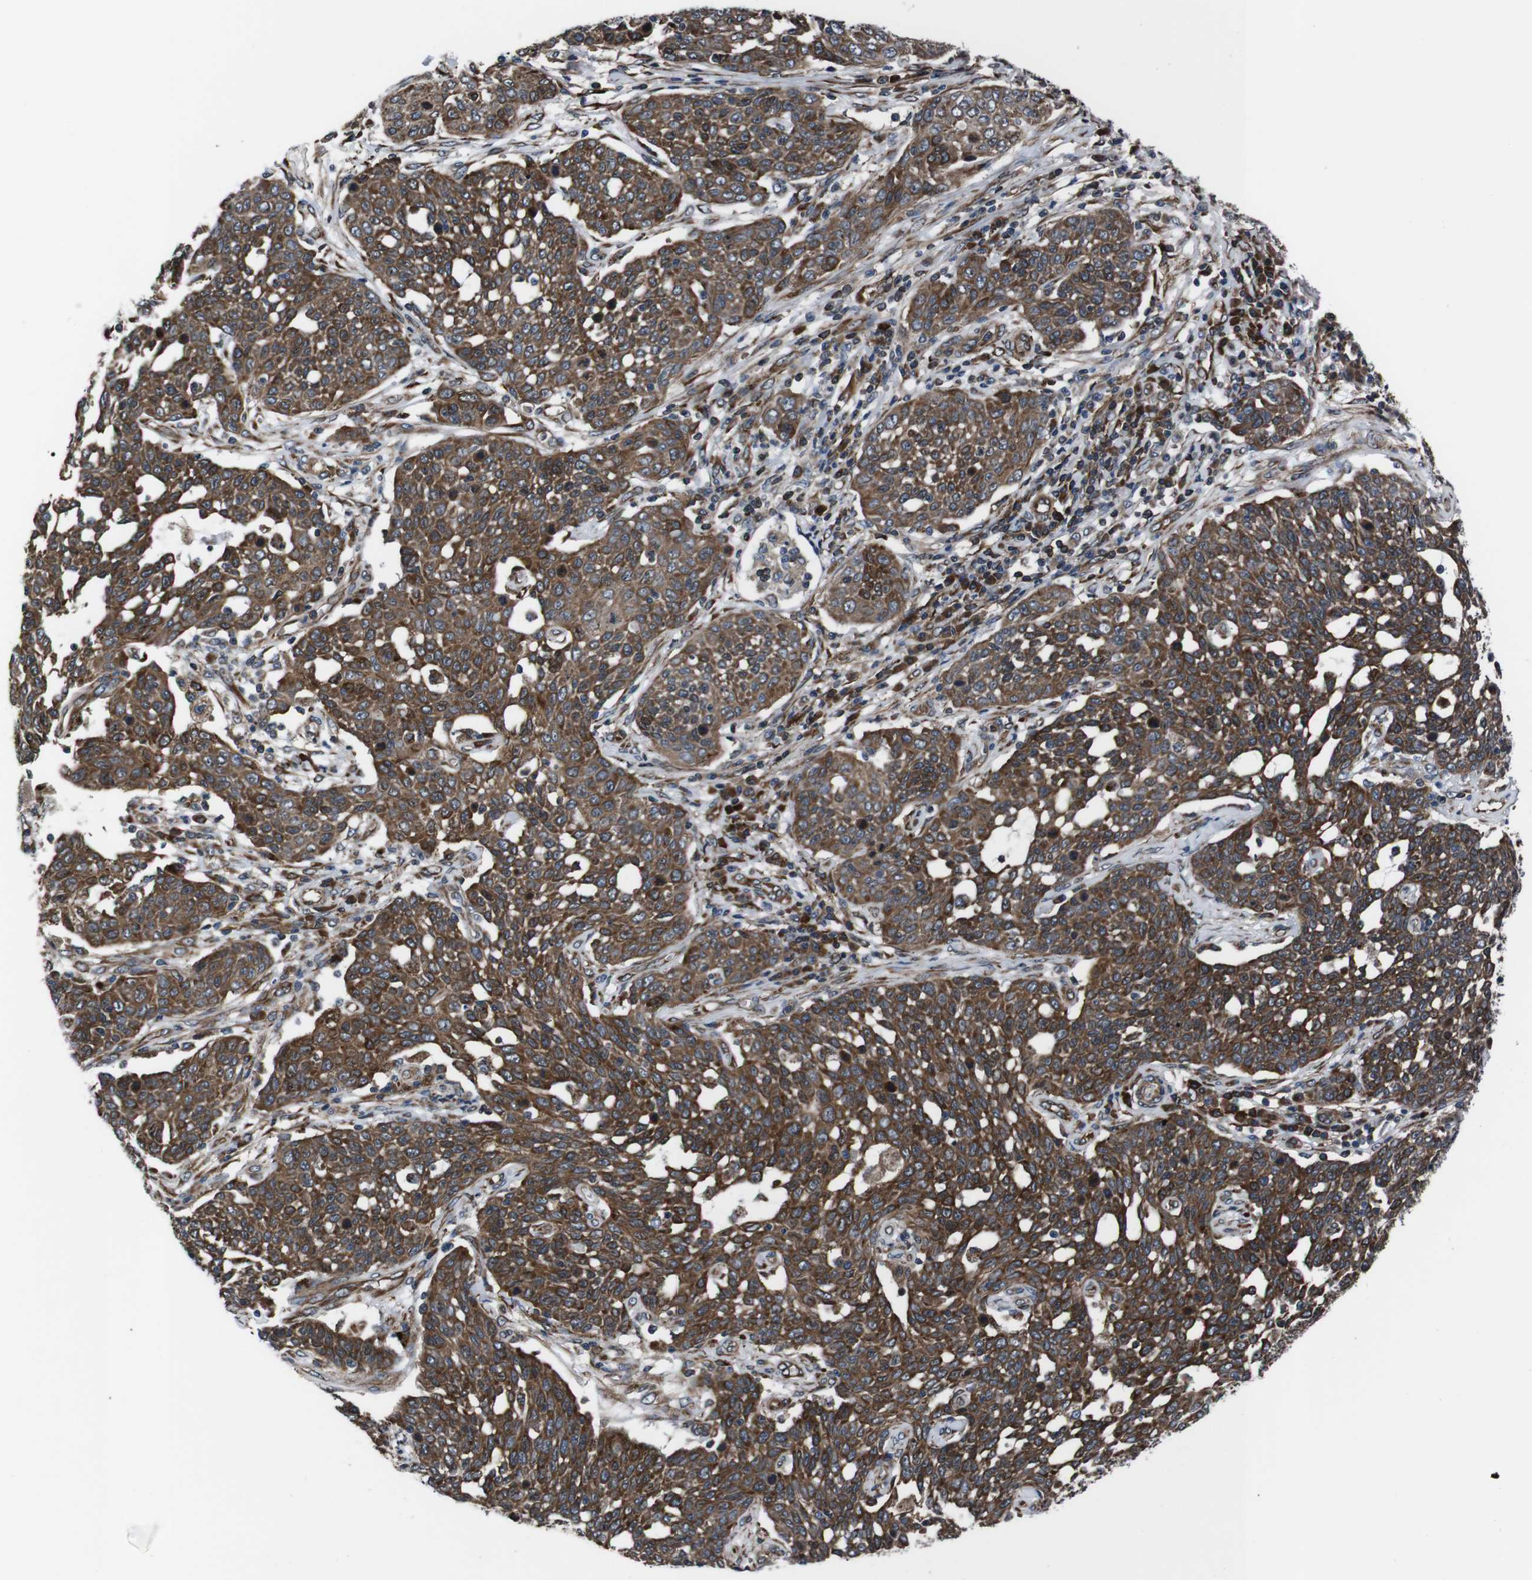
{"staining": {"intensity": "strong", "quantity": ">75%", "location": "cytoplasmic/membranous"}, "tissue": "cervical cancer", "cell_type": "Tumor cells", "image_type": "cancer", "snomed": [{"axis": "morphology", "description": "Squamous cell carcinoma, NOS"}, {"axis": "topography", "description": "Cervix"}], "caption": "Immunohistochemistry image of cervical squamous cell carcinoma stained for a protein (brown), which reveals high levels of strong cytoplasmic/membranous staining in about >75% of tumor cells.", "gene": "EIF4A2", "patient": {"sex": "female", "age": 34}}